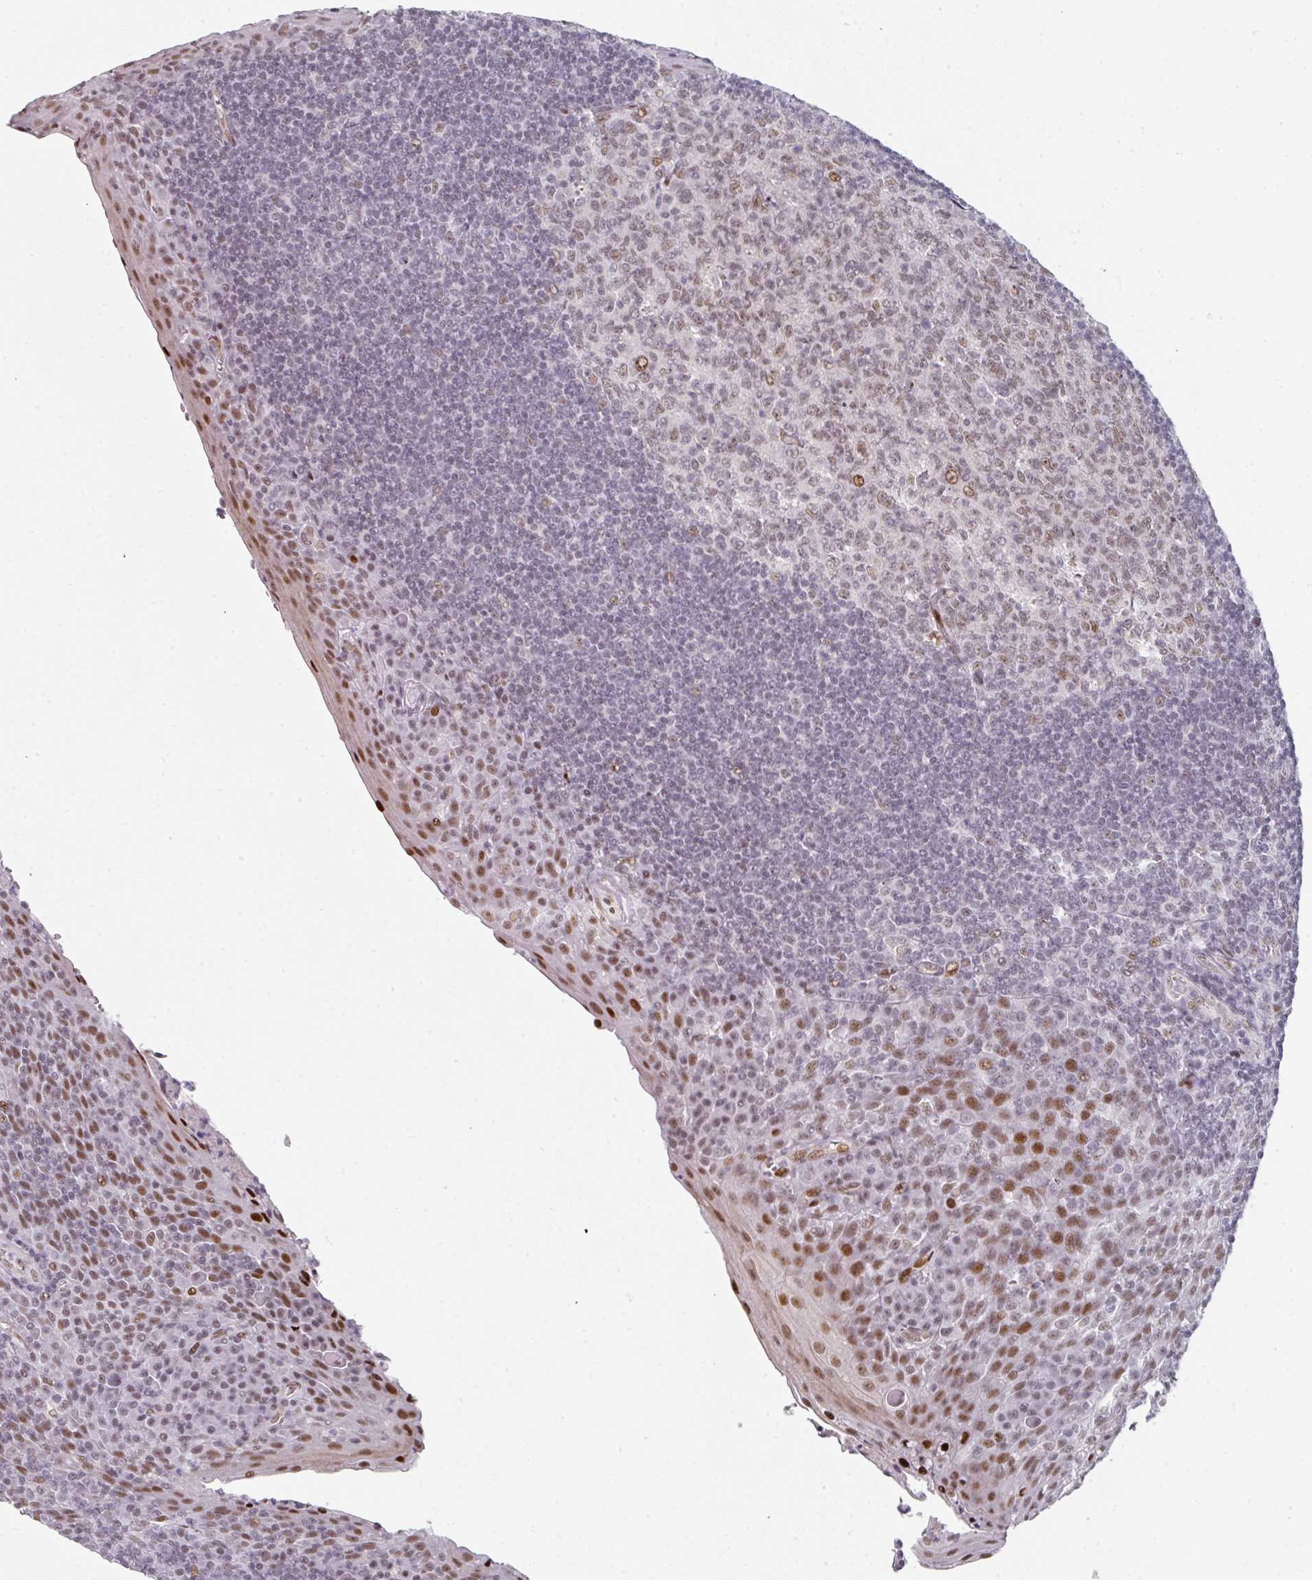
{"staining": {"intensity": "moderate", "quantity": ">75%", "location": "nuclear"}, "tissue": "tonsil", "cell_type": "Germinal center cells", "image_type": "normal", "snomed": [{"axis": "morphology", "description": "Normal tissue, NOS"}, {"axis": "topography", "description": "Tonsil"}], "caption": "Protein staining of benign tonsil shows moderate nuclear expression in approximately >75% of germinal center cells.", "gene": "SF3B5", "patient": {"sex": "male", "age": 27}}